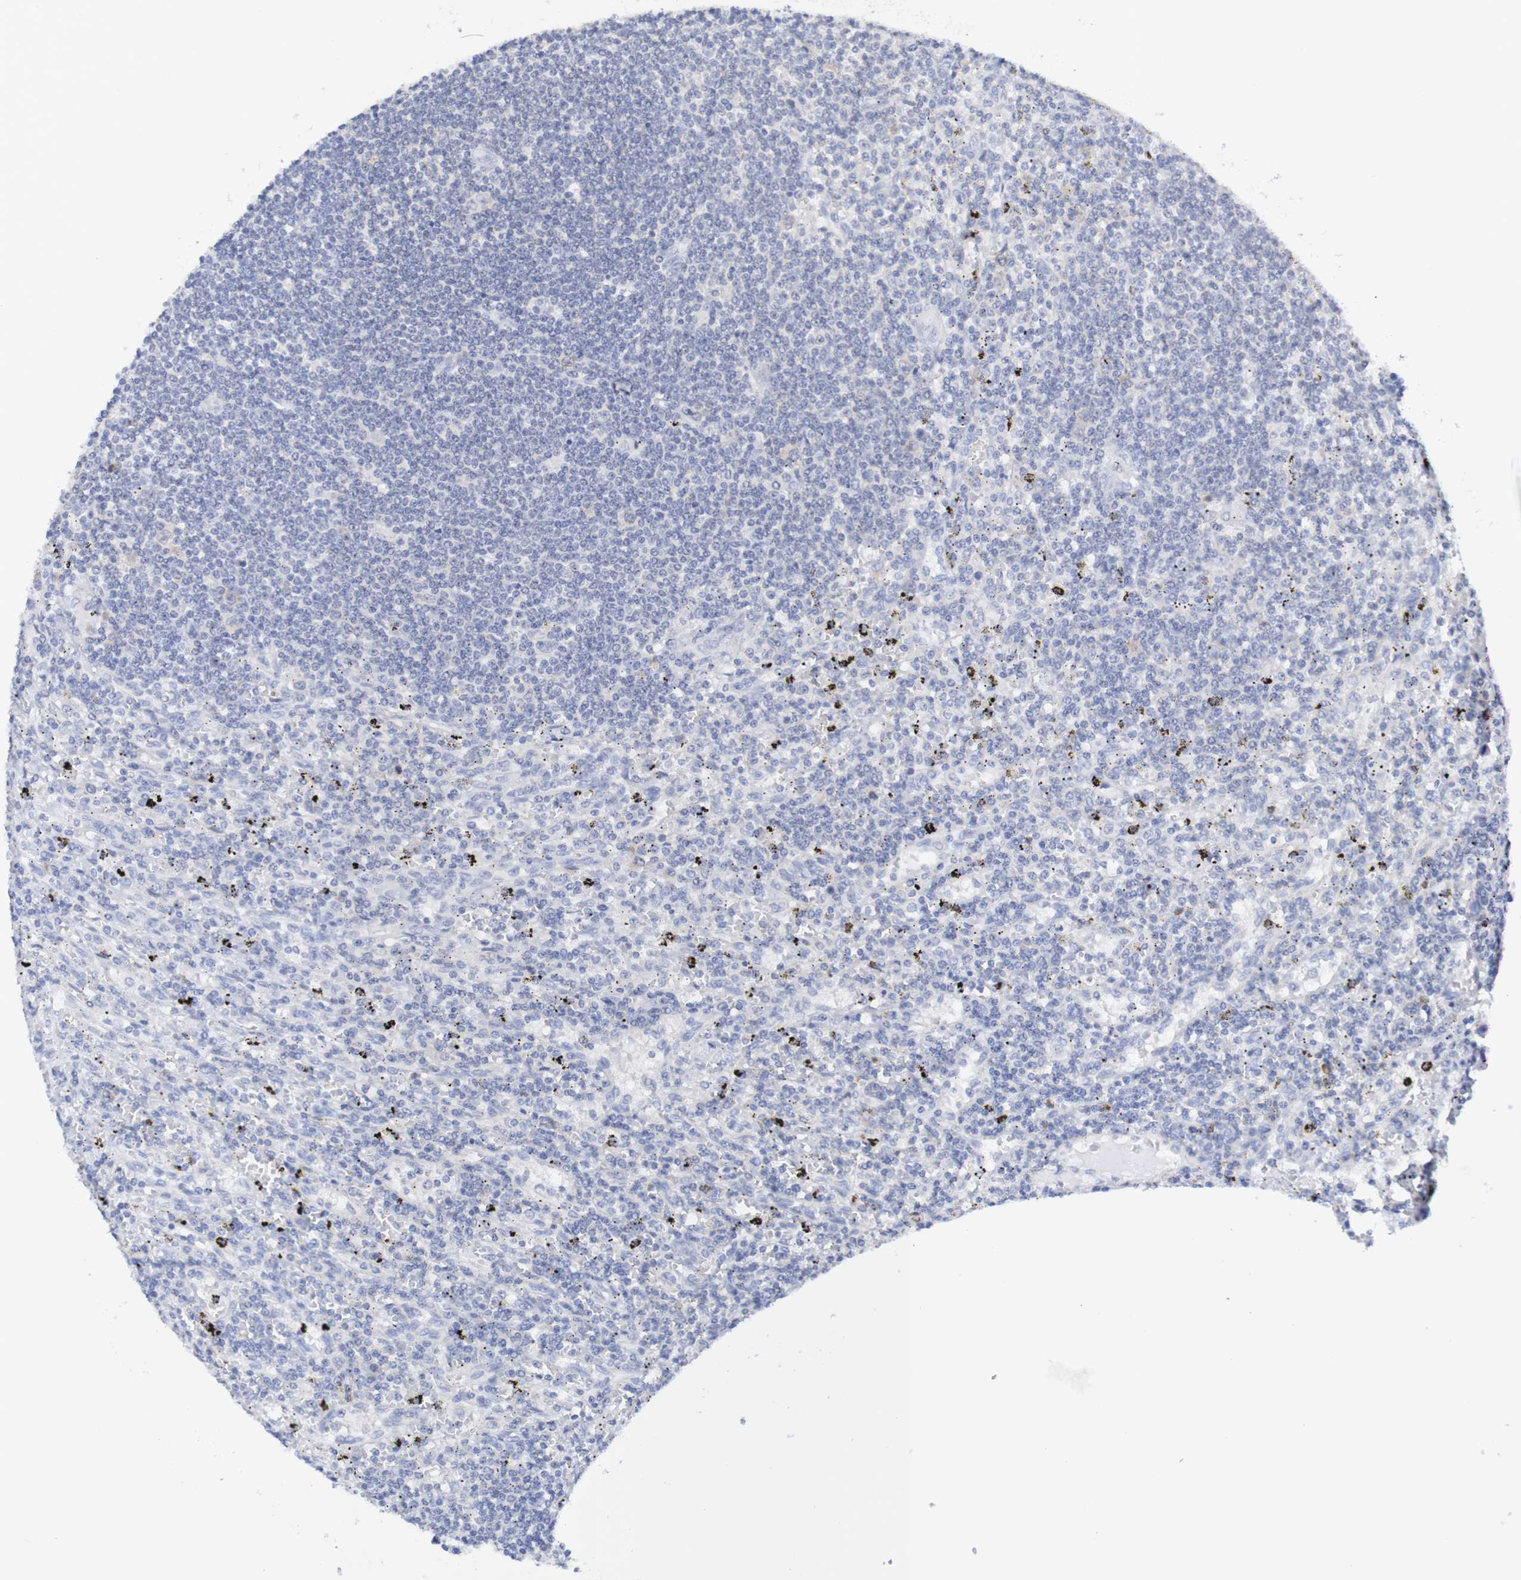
{"staining": {"intensity": "negative", "quantity": "none", "location": "none"}, "tissue": "lymphoma", "cell_type": "Tumor cells", "image_type": "cancer", "snomed": [{"axis": "morphology", "description": "Malignant lymphoma, non-Hodgkin's type, Low grade"}, {"axis": "topography", "description": "Spleen"}], "caption": "This image is of lymphoma stained with IHC to label a protein in brown with the nuclei are counter-stained blue. There is no positivity in tumor cells. Brightfield microscopy of immunohistochemistry (IHC) stained with DAB (3,3'-diaminobenzidine) (brown) and hematoxylin (blue), captured at high magnification.", "gene": "ACVR1C", "patient": {"sex": "male", "age": 76}}